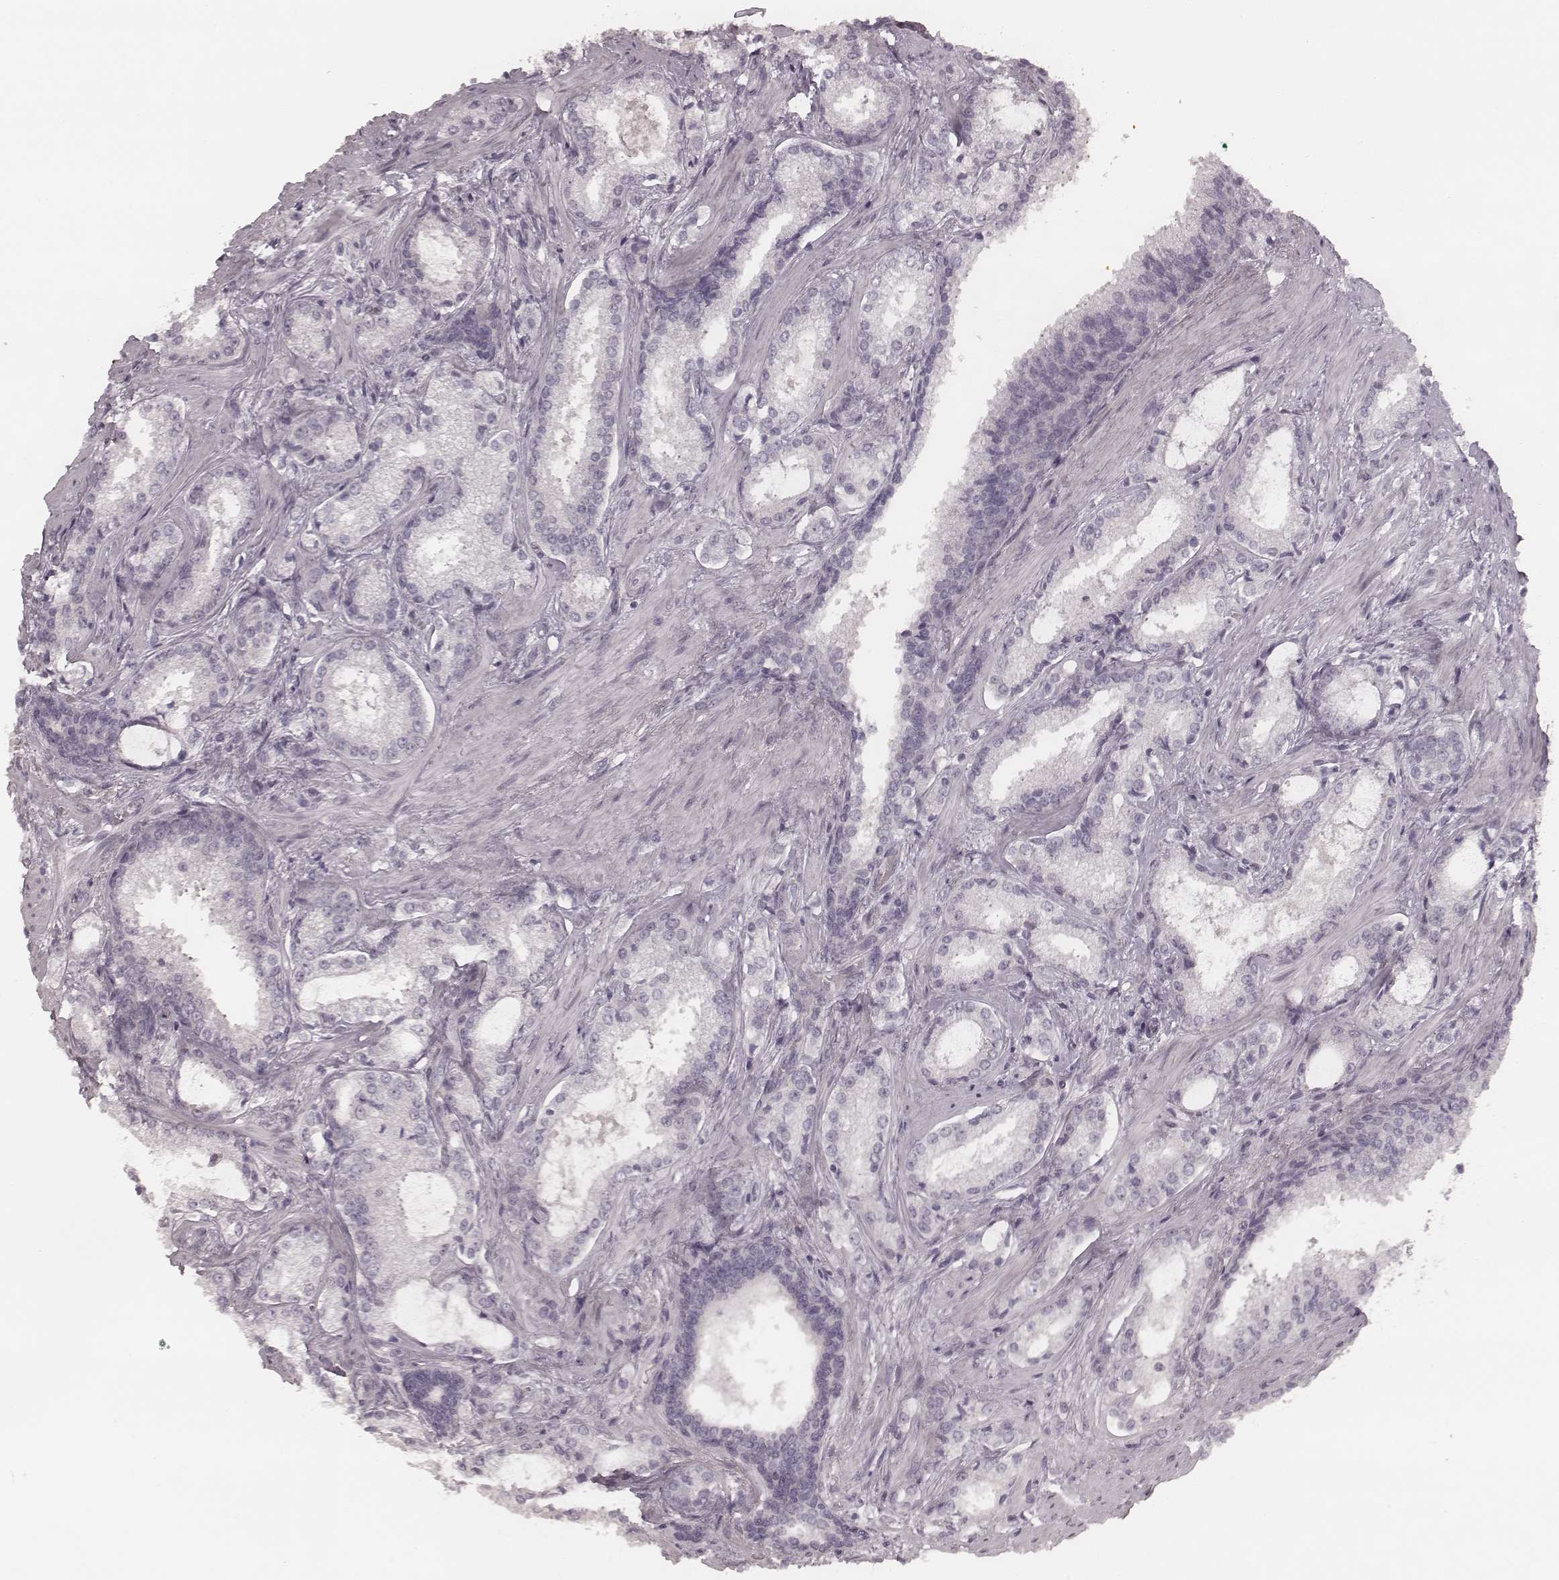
{"staining": {"intensity": "negative", "quantity": "none", "location": "none"}, "tissue": "prostate cancer", "cell_type": "Tumor cells", "image_type": "cancer", "snomed": [{"axis": "morphology", "description": "Adenocarcinoma, Low grade"}, {"axis": "topography", "description": "Prostate"}], "caption": "Immunohistochemistry of human prostate cancer (adenocarcinoma (low-grade)) exhibits no expression in tumor cells.", "gene": "ACACB", "patient": {"sex": "male", "age": 56}}